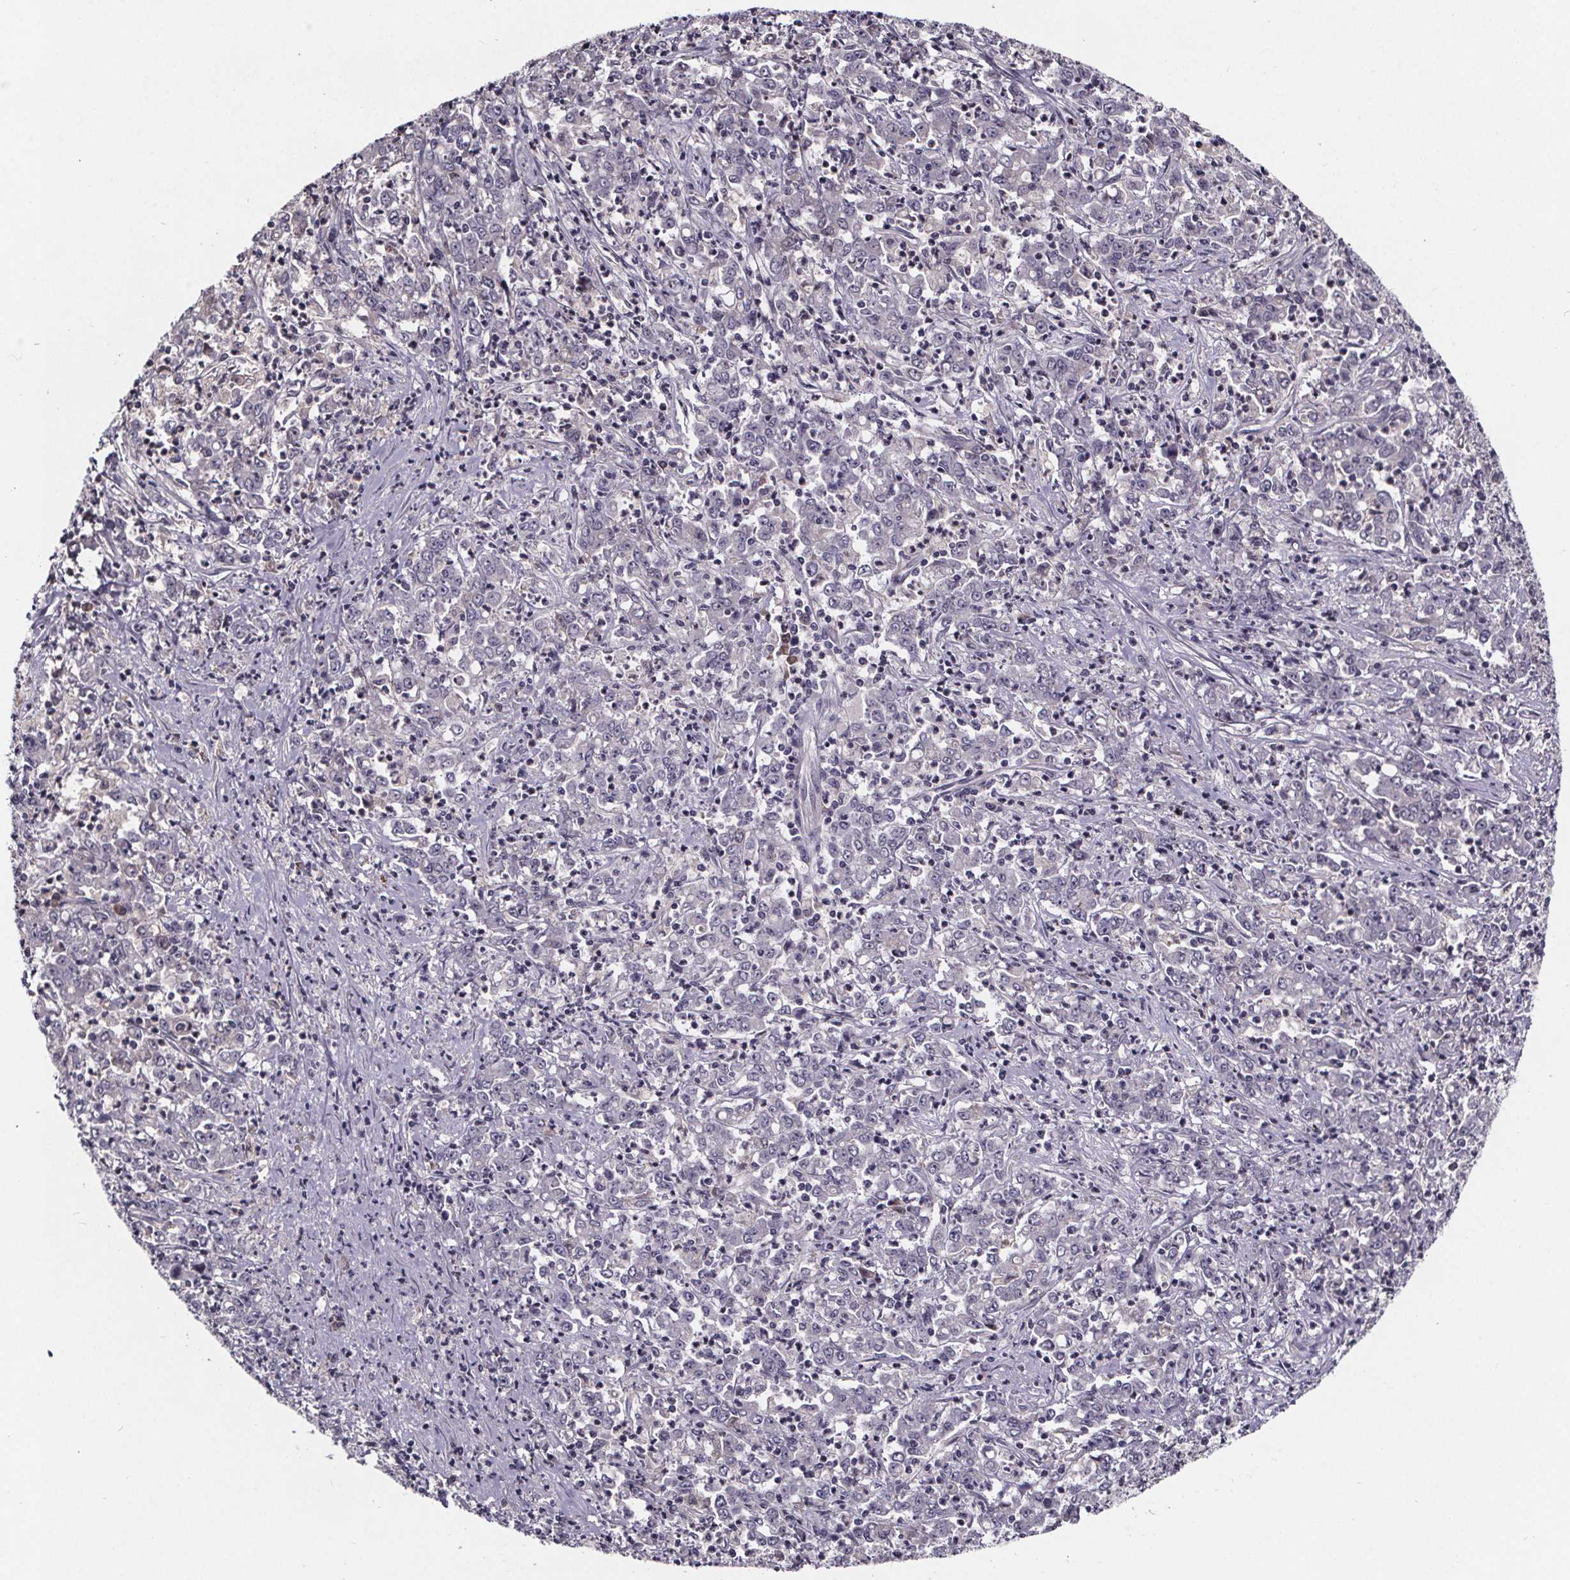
{"staining": {"intensity": "negative", "quantity": "none", "location": "none"}, "tissue": "stomach cancer", "cell_type": "Tumor cells", "image_type": "cancer", "snomed": [{"axis": "morphology", "description": "Adenocarcinoma, NOS"}, {"axis": "topography", "description": "Stomach, lower"}], "caption": "Stomach cancer was stained to show a protein in brown. There is no significant expression in tumor cells.", "gene": "NPHP4", "patient": {"sex": "female", "age": 71}}